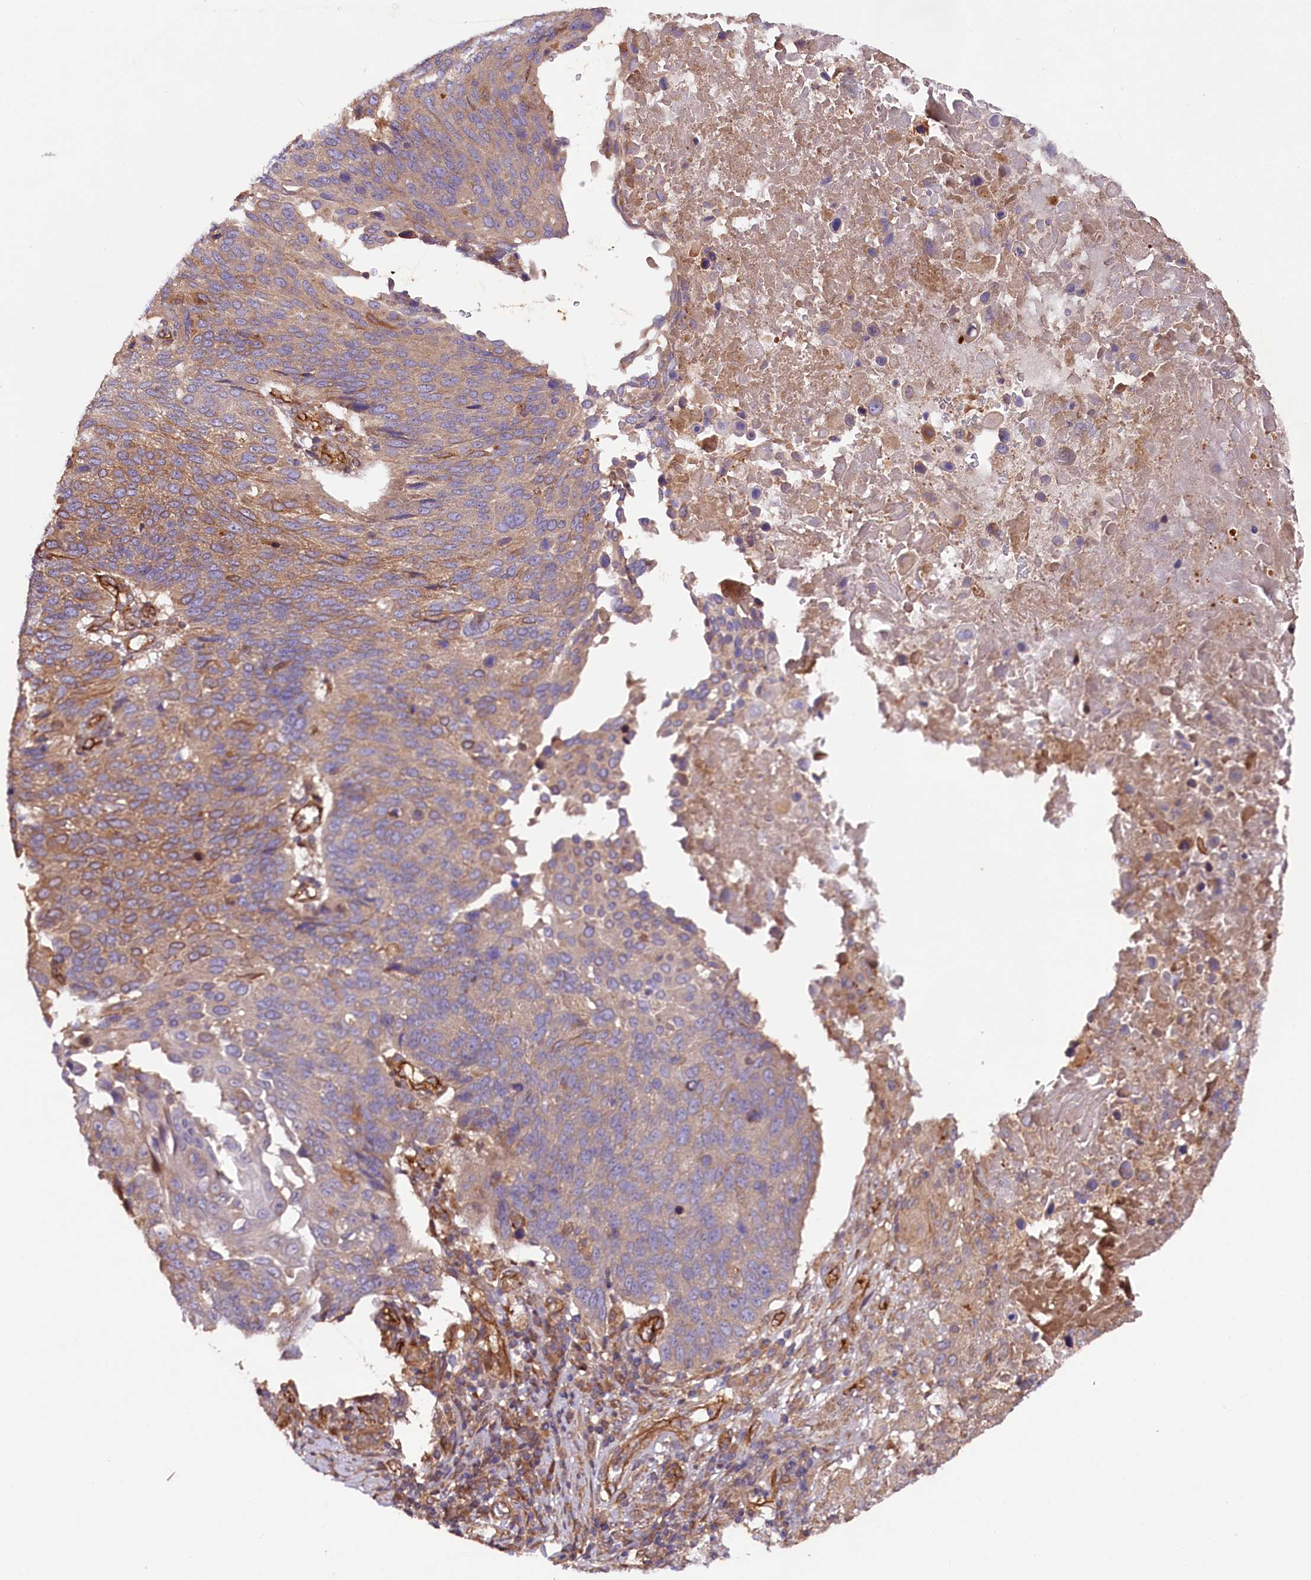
{"staining": {"intensity": "moderate", "quantity": "25%-75%", "location": "cytoplasmic/membranous"}, "tissue": "lung cancer", "cell_type": "Tumor cells", "image_type": "cancer", "snomed": [{"axis": "morphology", "description": "Squamous cell carcinoma, NOS"}, {"axis": "topography", "description": "Lung"}], "caption": "Lung cancer (squamous cell carcinoma) stained with DAB (3,3'-diaminobenzidine) immunohistochemistry reveals medium levels of moderate cytoplasmic/membranous staining in about 25%-75% of tumor cells.", "gene": "CEP295", "patient": {"sex": "male", "age": 66}}